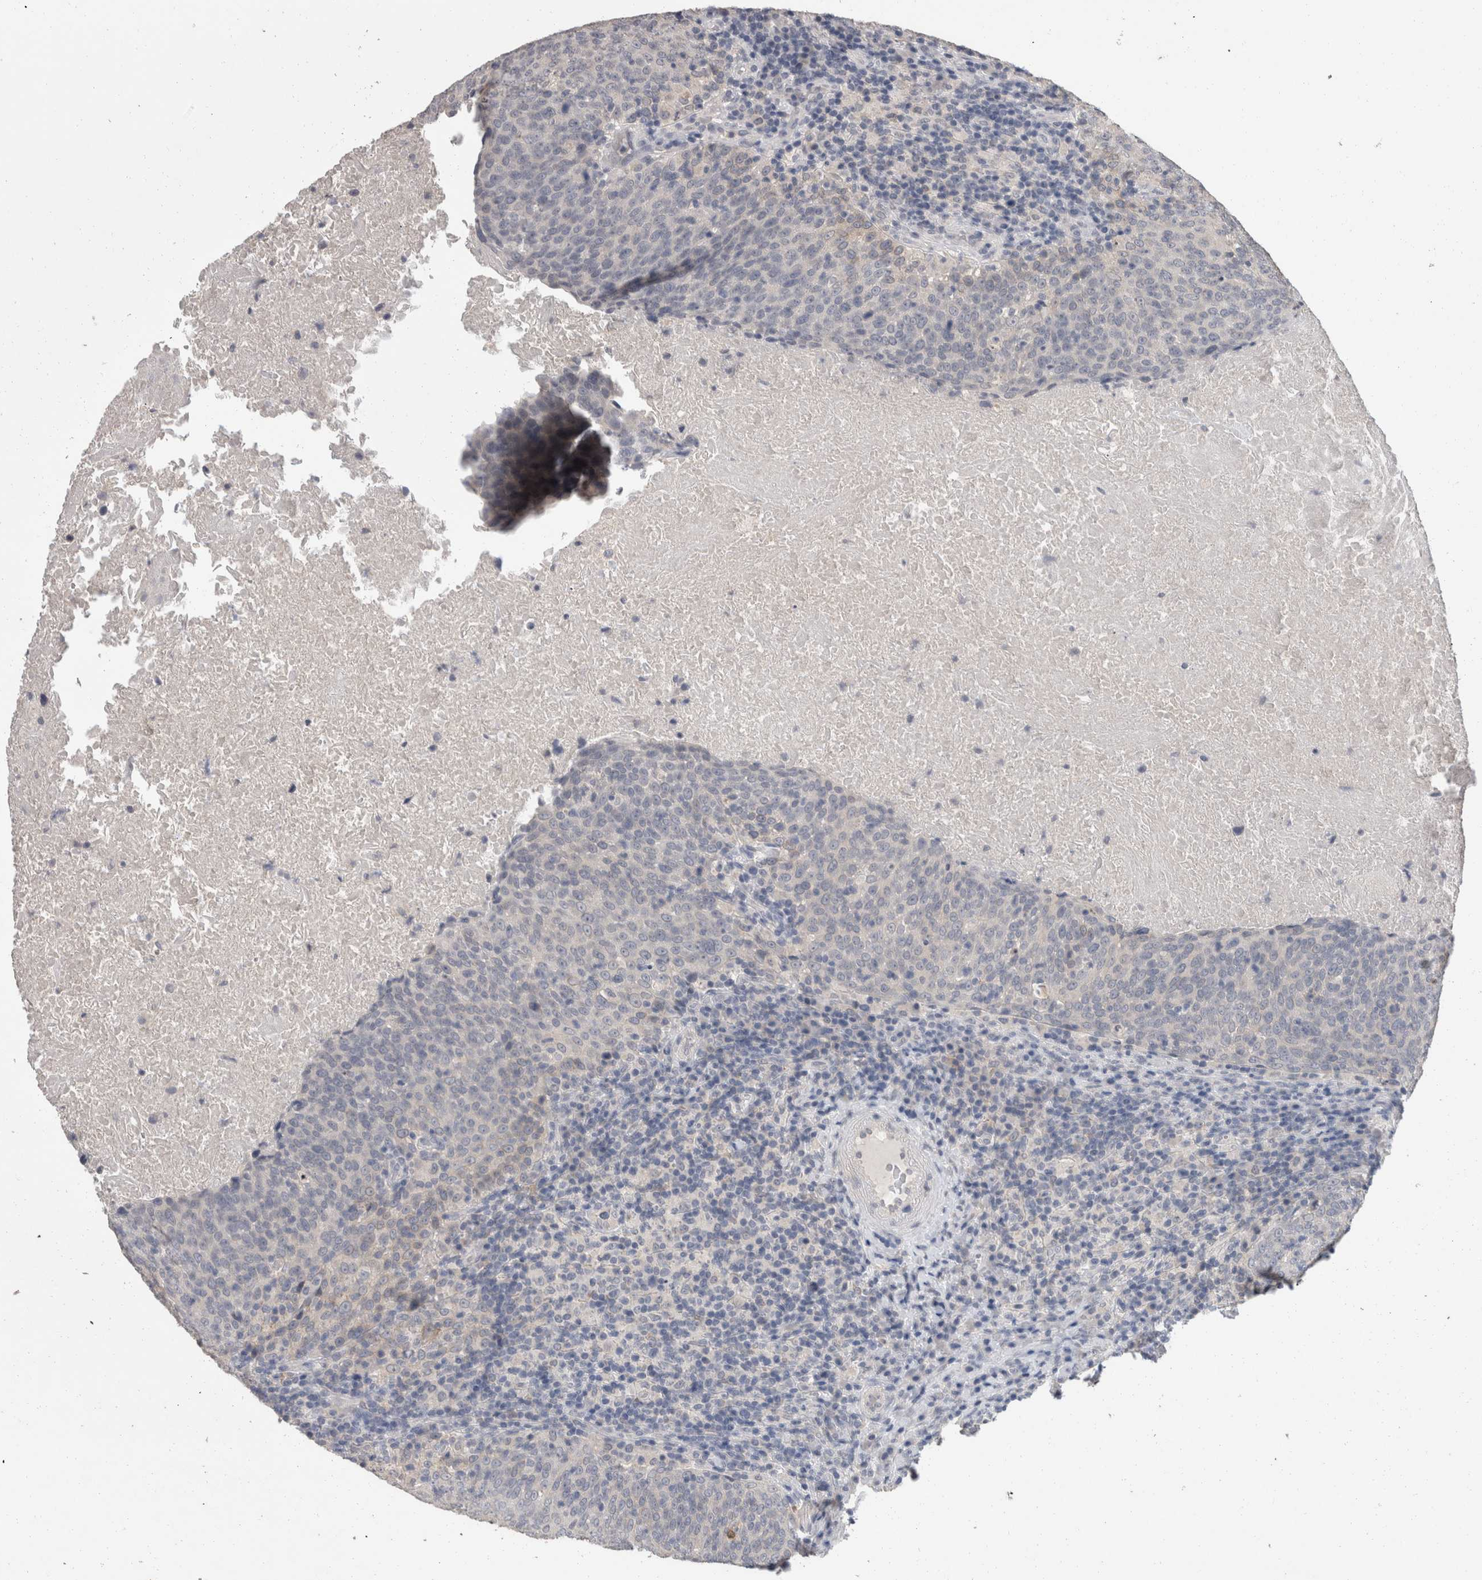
{"staining": {"intensity": "negative", "quantity": "none", "location": "none"}, "tissue": "head and neck cancer", "cell_type": "Tumor cells", "image_type": "cancer", "snomed": [{"axis": "morphology", "description": "Squamous cell carcinoma, NOS"}, {"axis": "morphology", "description": "Squamous cell carcinoma, metastatic, NOS"}, {"axis": "topography", "description": "Lymph node"}, {"axis": "topography", "description": "Head-Neck"}], "caption": "This image is of head and neck cancer stained with immunohistochemistry to label a protein in brown with the nuclei are counter-stained blue. There is no expression in tumor cells.", "gene": "FHOD3", "patient": {"sex": "male", "age": 62}}